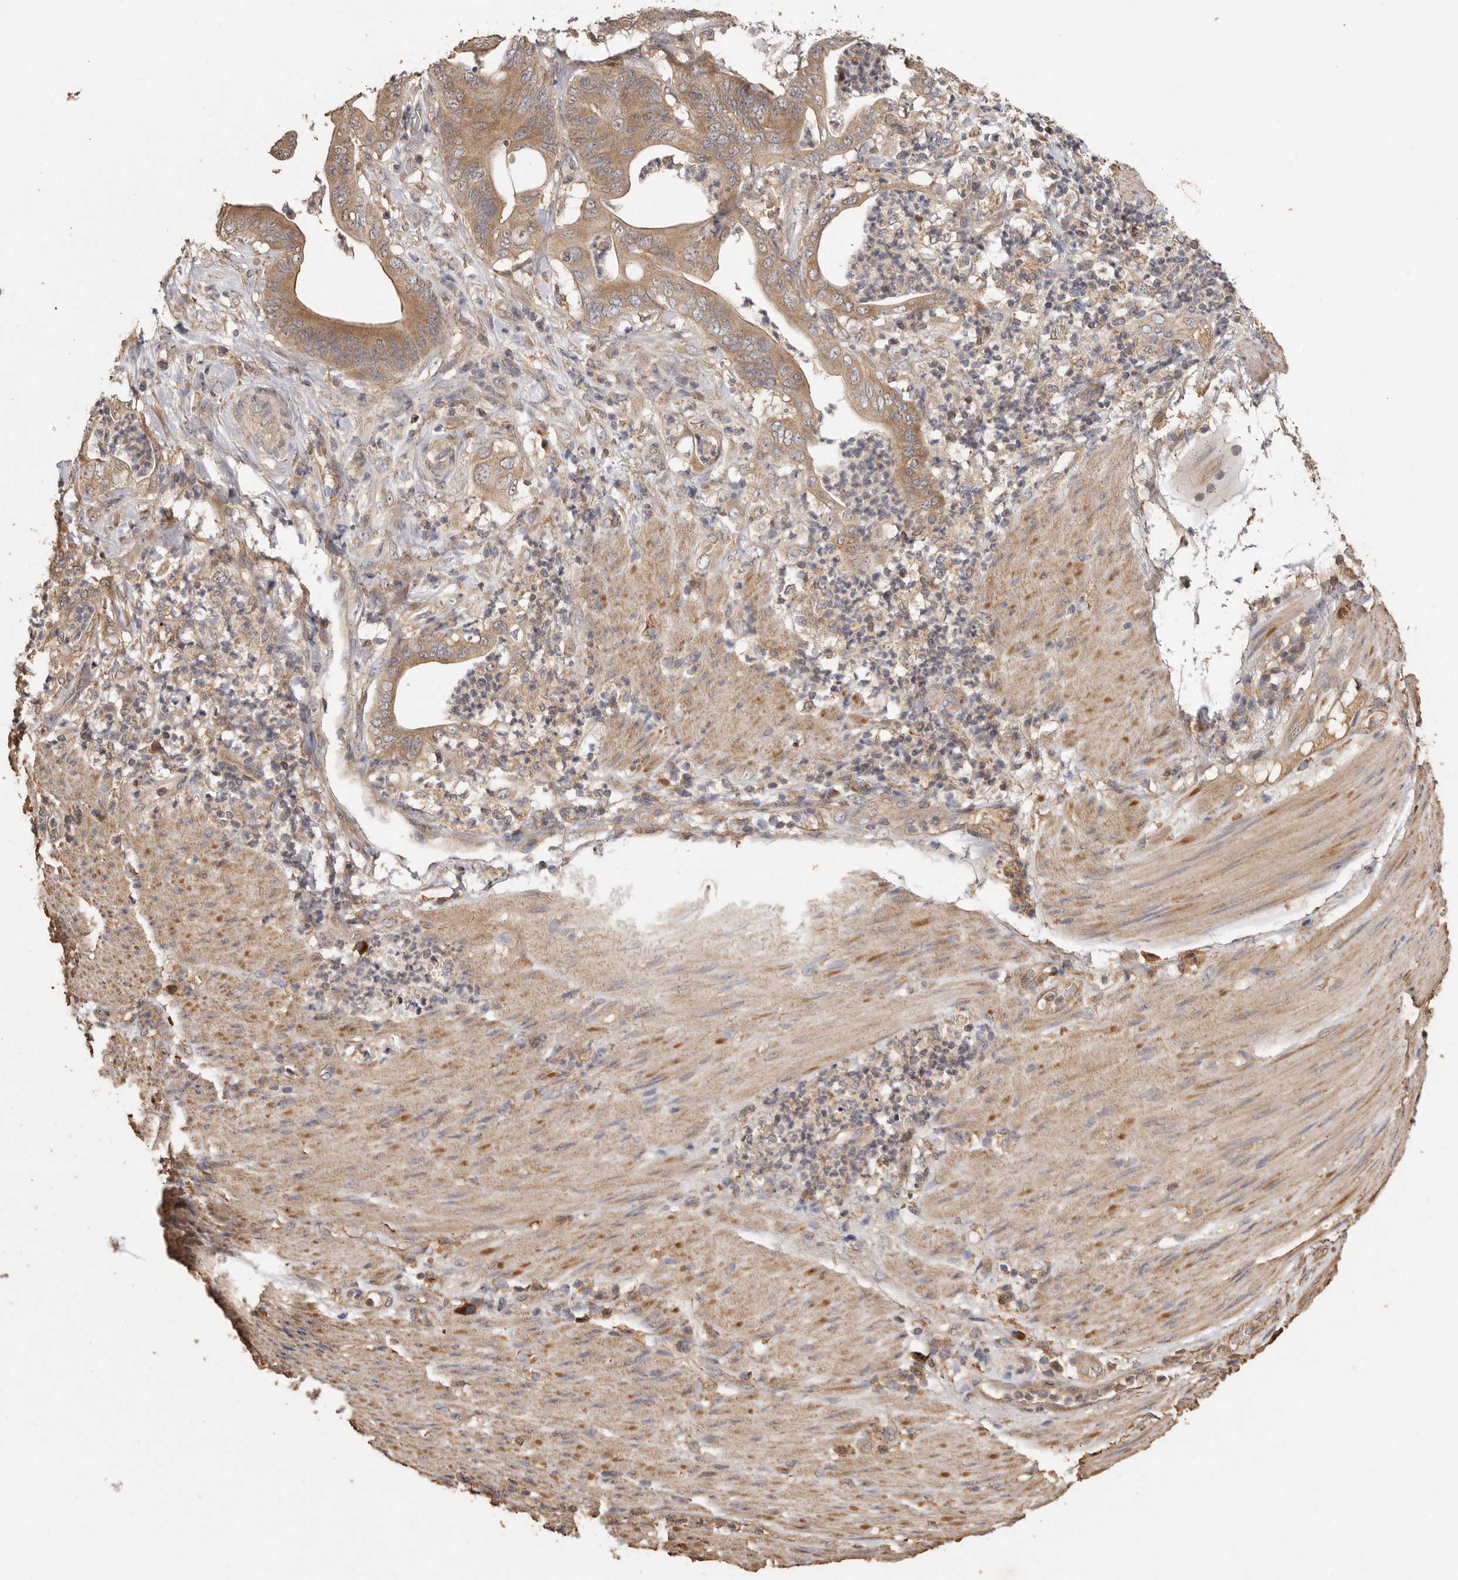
{"staining": {"intensity": "moderate", "quantity": ">75%", "location": "cytoplasmic/membranous"}, "tissue": "stomach cancer", "cell_type": "Tumor cells", "image_type": "cancer", "snomed": [{"axis": "morphology", "description": "Adenocarcinoma, NOS"}, {"axis": "topography", "description": "Stomach"}], "caption": "Tumor cells exhibit medium levels of moderate cytoplasmic/membranous staining in about >75% of cells in stomach cancer (adenocarcinoma).", "gene": "RWDD1", "patient": {"sex": "female", "age": 73}}